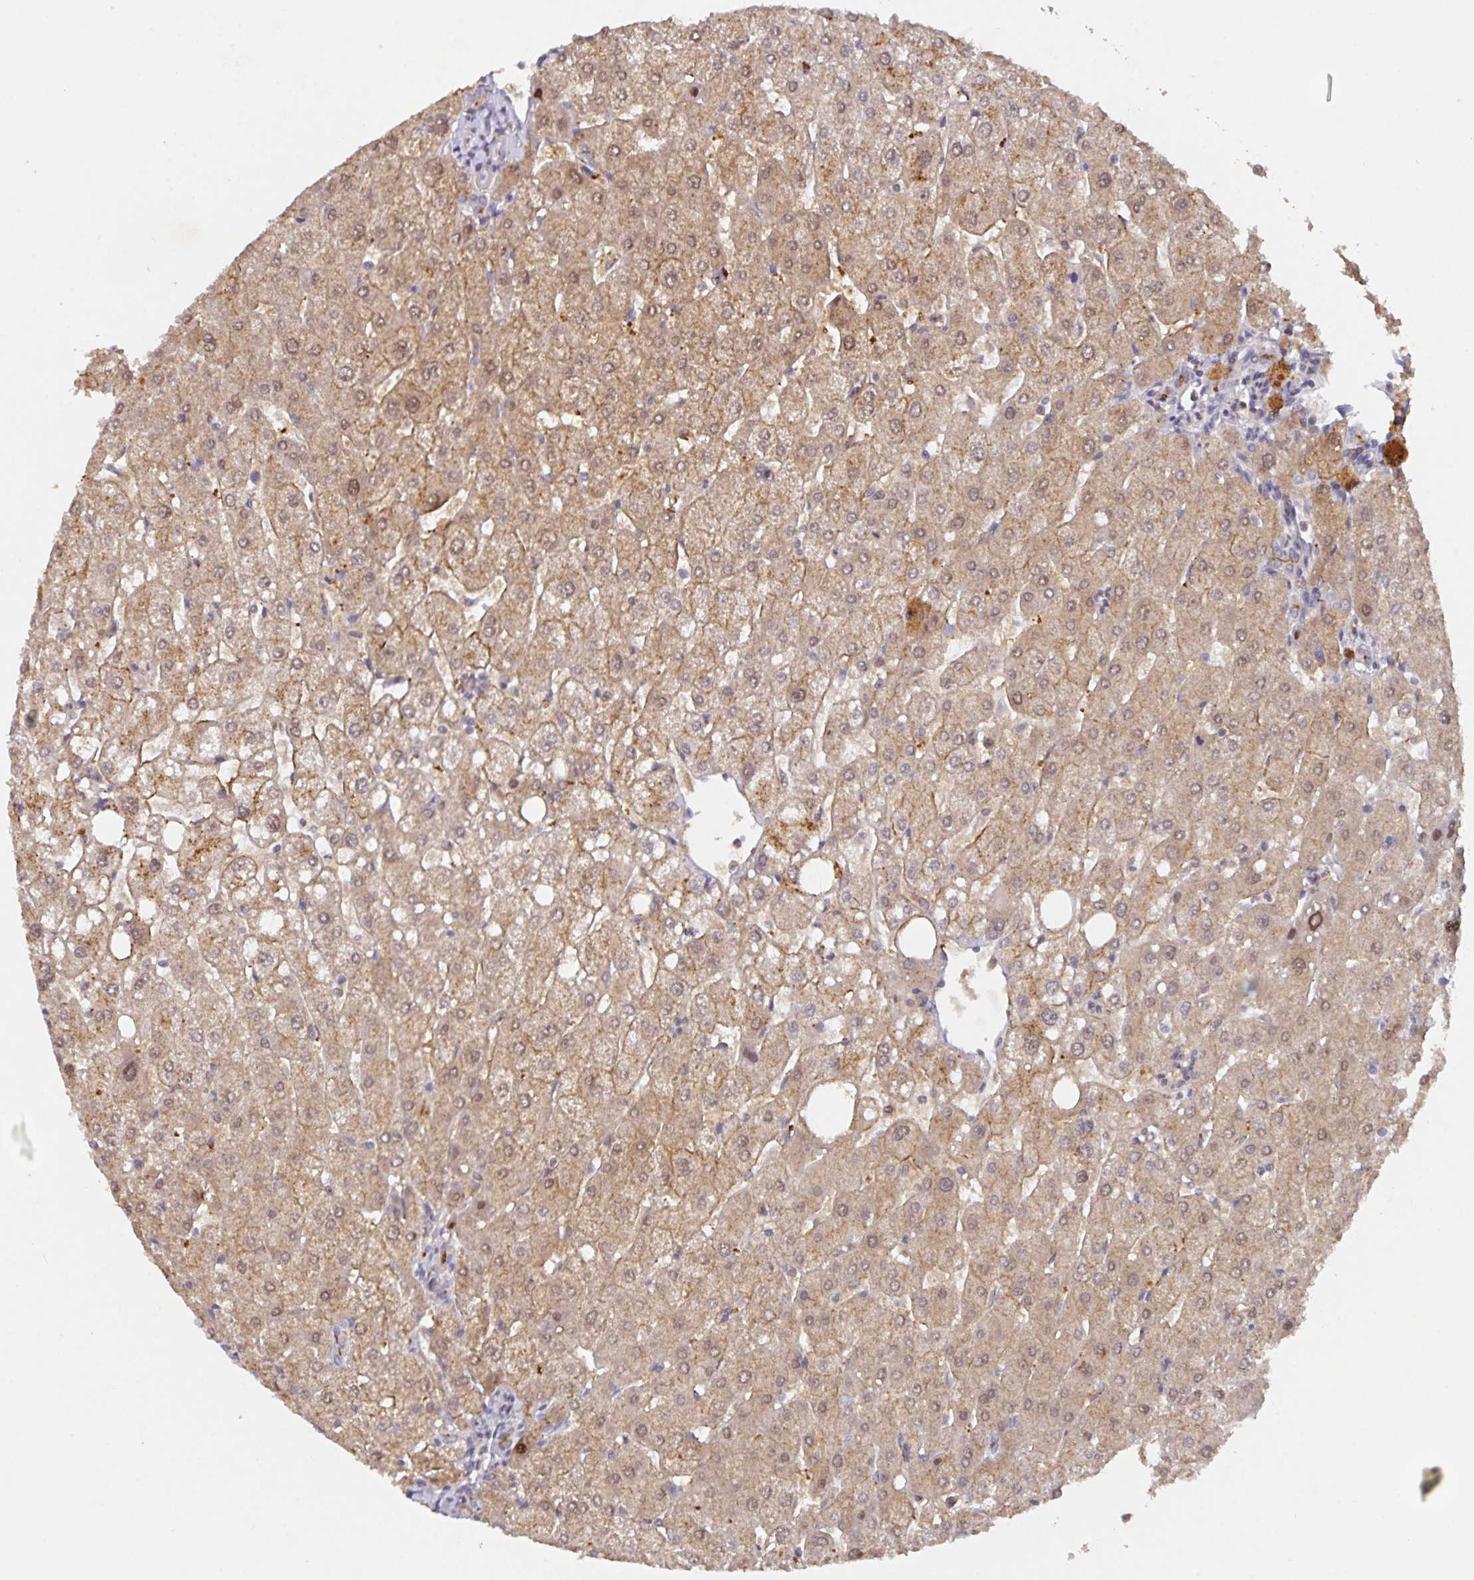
{"staining": {"intensity": "moderate", "quantity": "<25%", "location": "cytoplasmic/membranous"}, "tissue": "liver", "cell_type": "Cholangiocytes", "image_type": "normal", "snomed": [{"axis": "morphology", "description": "Normal tissue, NOS"}, {"axis": "topography", "description": "Liver"}], "caption": "DAB immunohistochemical staining of benign human liver reveals moderate cytoplasmic/membranous protein staining in approximately <25% of cholangiocytes.", "gene": "HEPN1", "patient": {"sex": "male", "age": 67}}